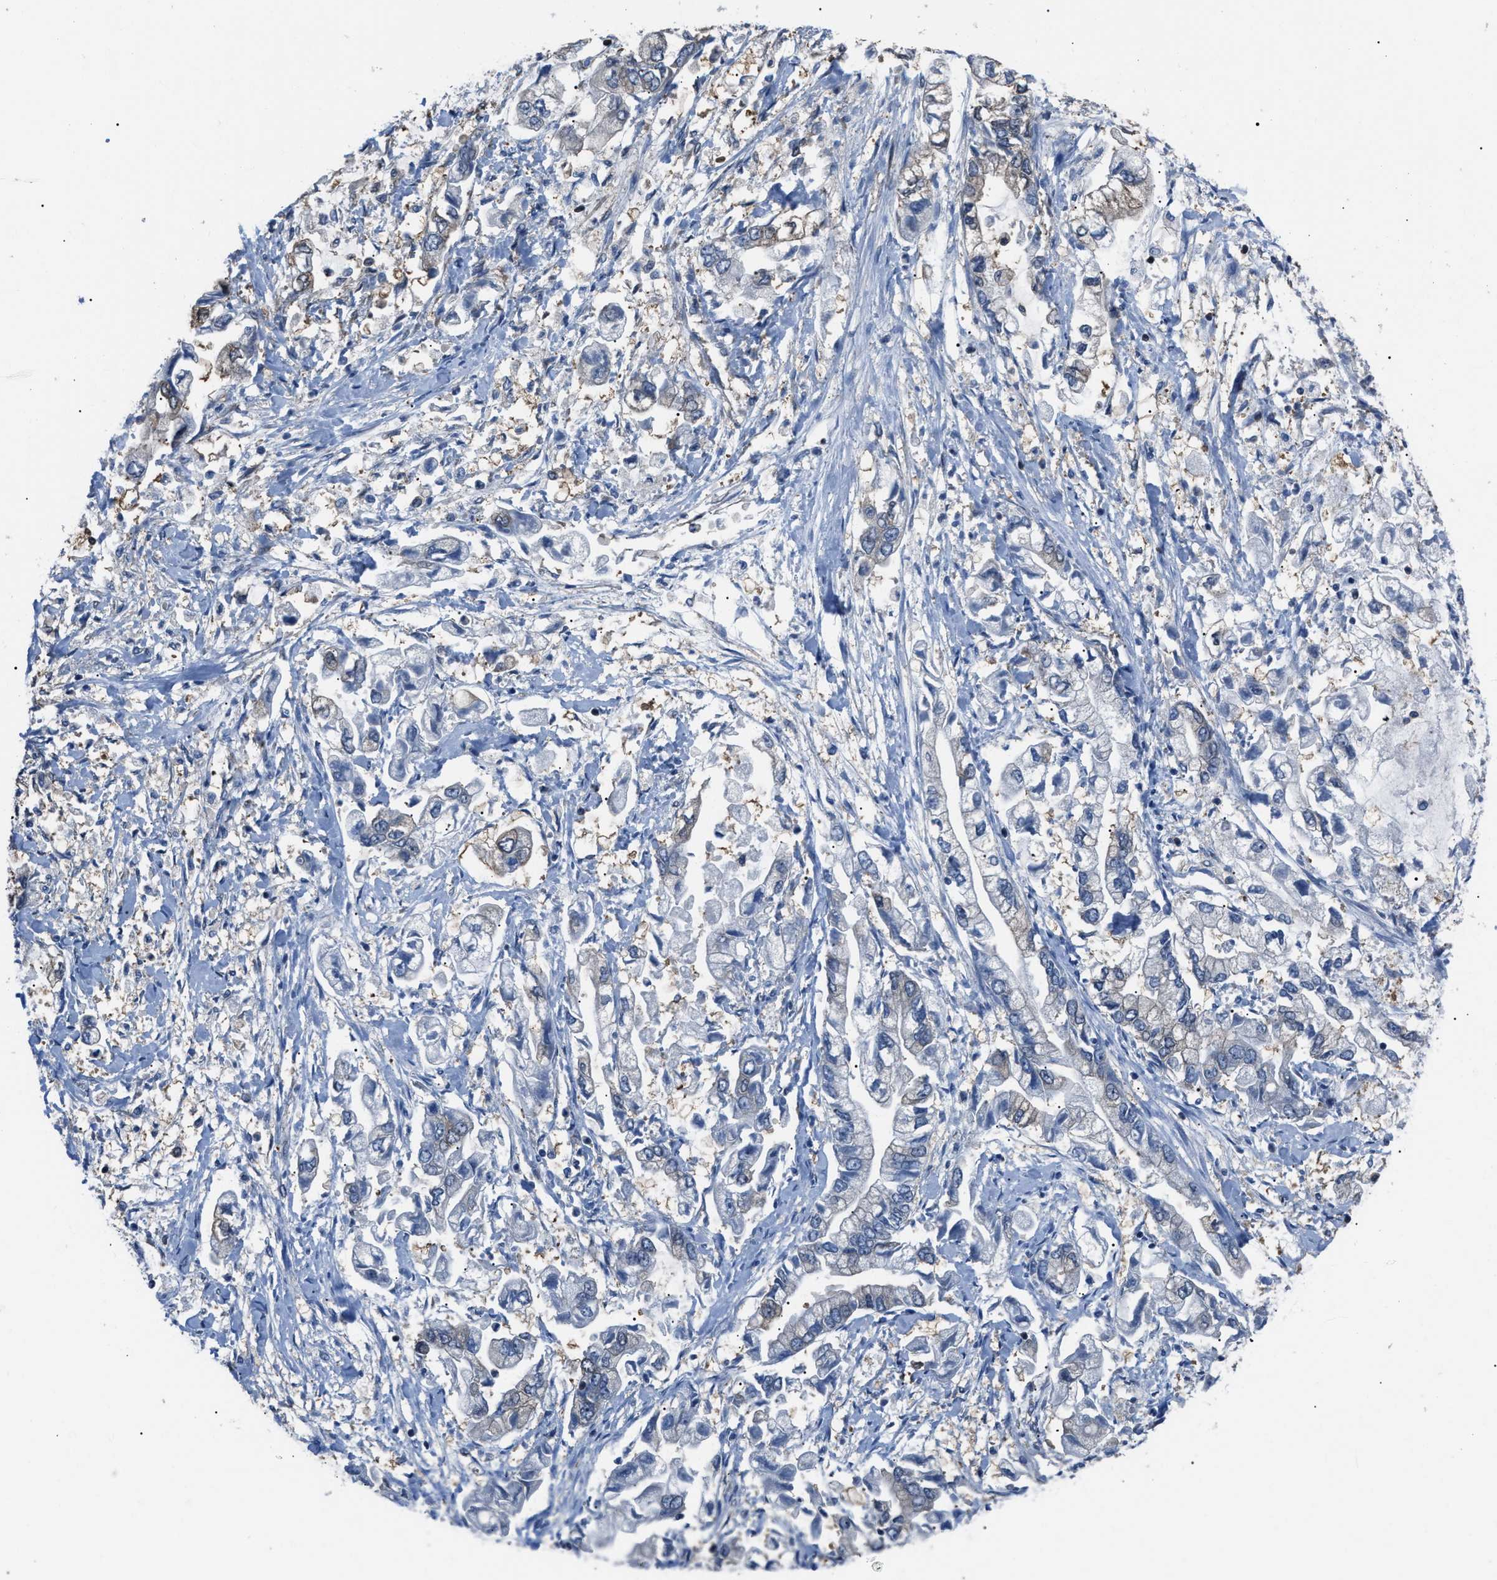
{"staining": {"intensity": "negative", "quantity": "none", "location": "none"}, "tissue": "stomach cancer", "cell_type": "Tumor cells", "image_type": "cancer", "snomed": [{"axis": "morphology", "description": "Normal tissue, NOS"}, {"axis": "morphology", "description": "Adenocarcinoma, NOS"}, {"axis": "topography", "description": "Stomach"}], "caption": "Immunohistochemical staining of human stomach cancer (adenocarcinoma) demonstrates no significant staining in tumor cells. (Brightfield microscopy of DAB IHC at high magnification).", "gene": "PDCD5", "patient": {"sex": "male", "age": 62}}